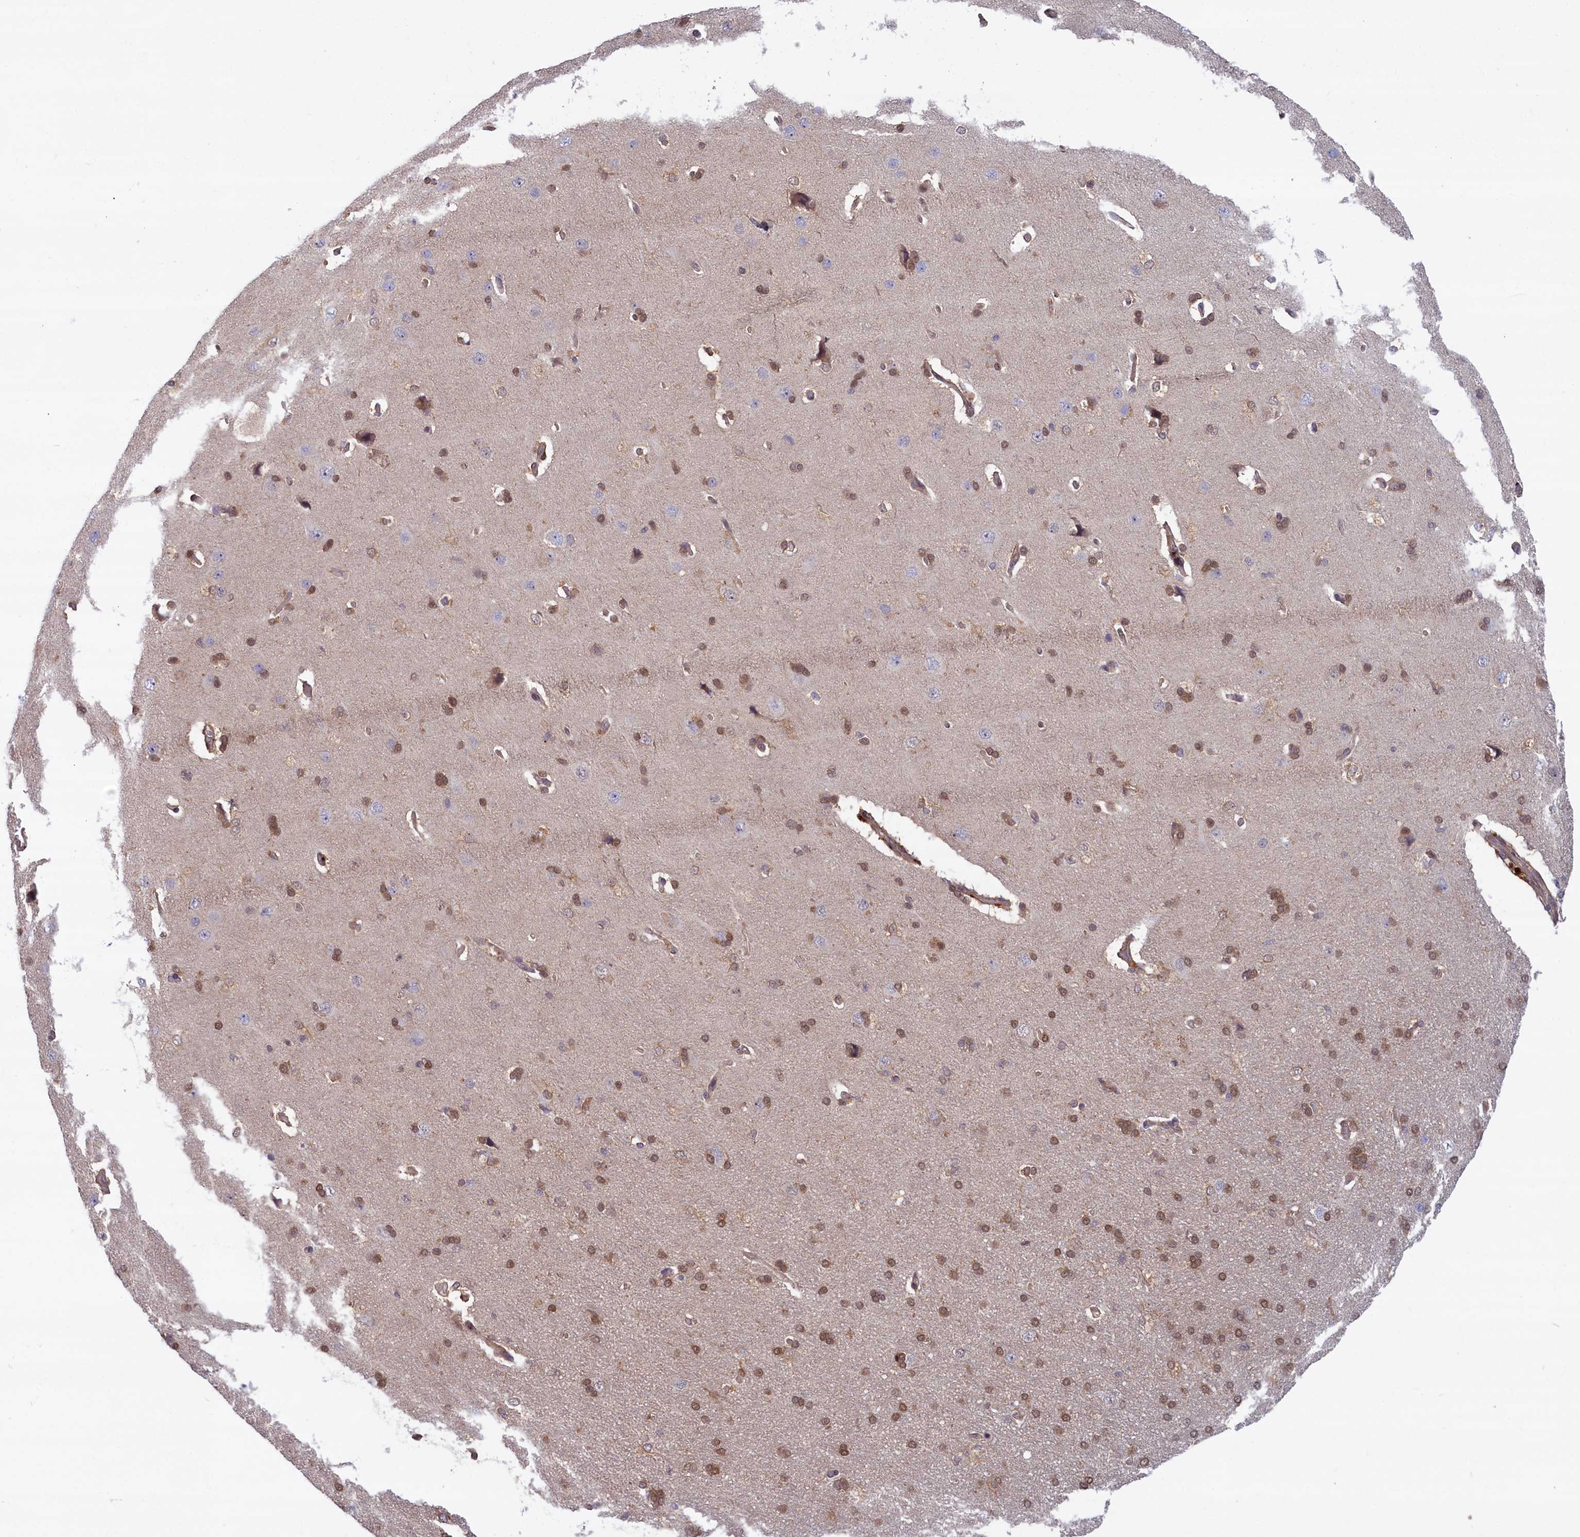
{"staining": {"intensity": "negative", "quantity": "none", "location": "none"}, "tissue": "cerebral cortex", "cell_type": "Endothelial cells", "image_type": "normal", "snomed": [{"axis": "morphology", "description": "Normal tissue, NOS"}, {"axis": "topography", "description": "Cerebral cortex"}], "caption": "Unremarkable cerebral cortex was stained to show a protein in brown. There is no significant positivity in endothelial cells. The staining is performed using DAB brown chromogen with nuclei counter-stained in using hematoxylin.", "gene": "FCSK", "patient": {"sex": "male", "age": 62}}